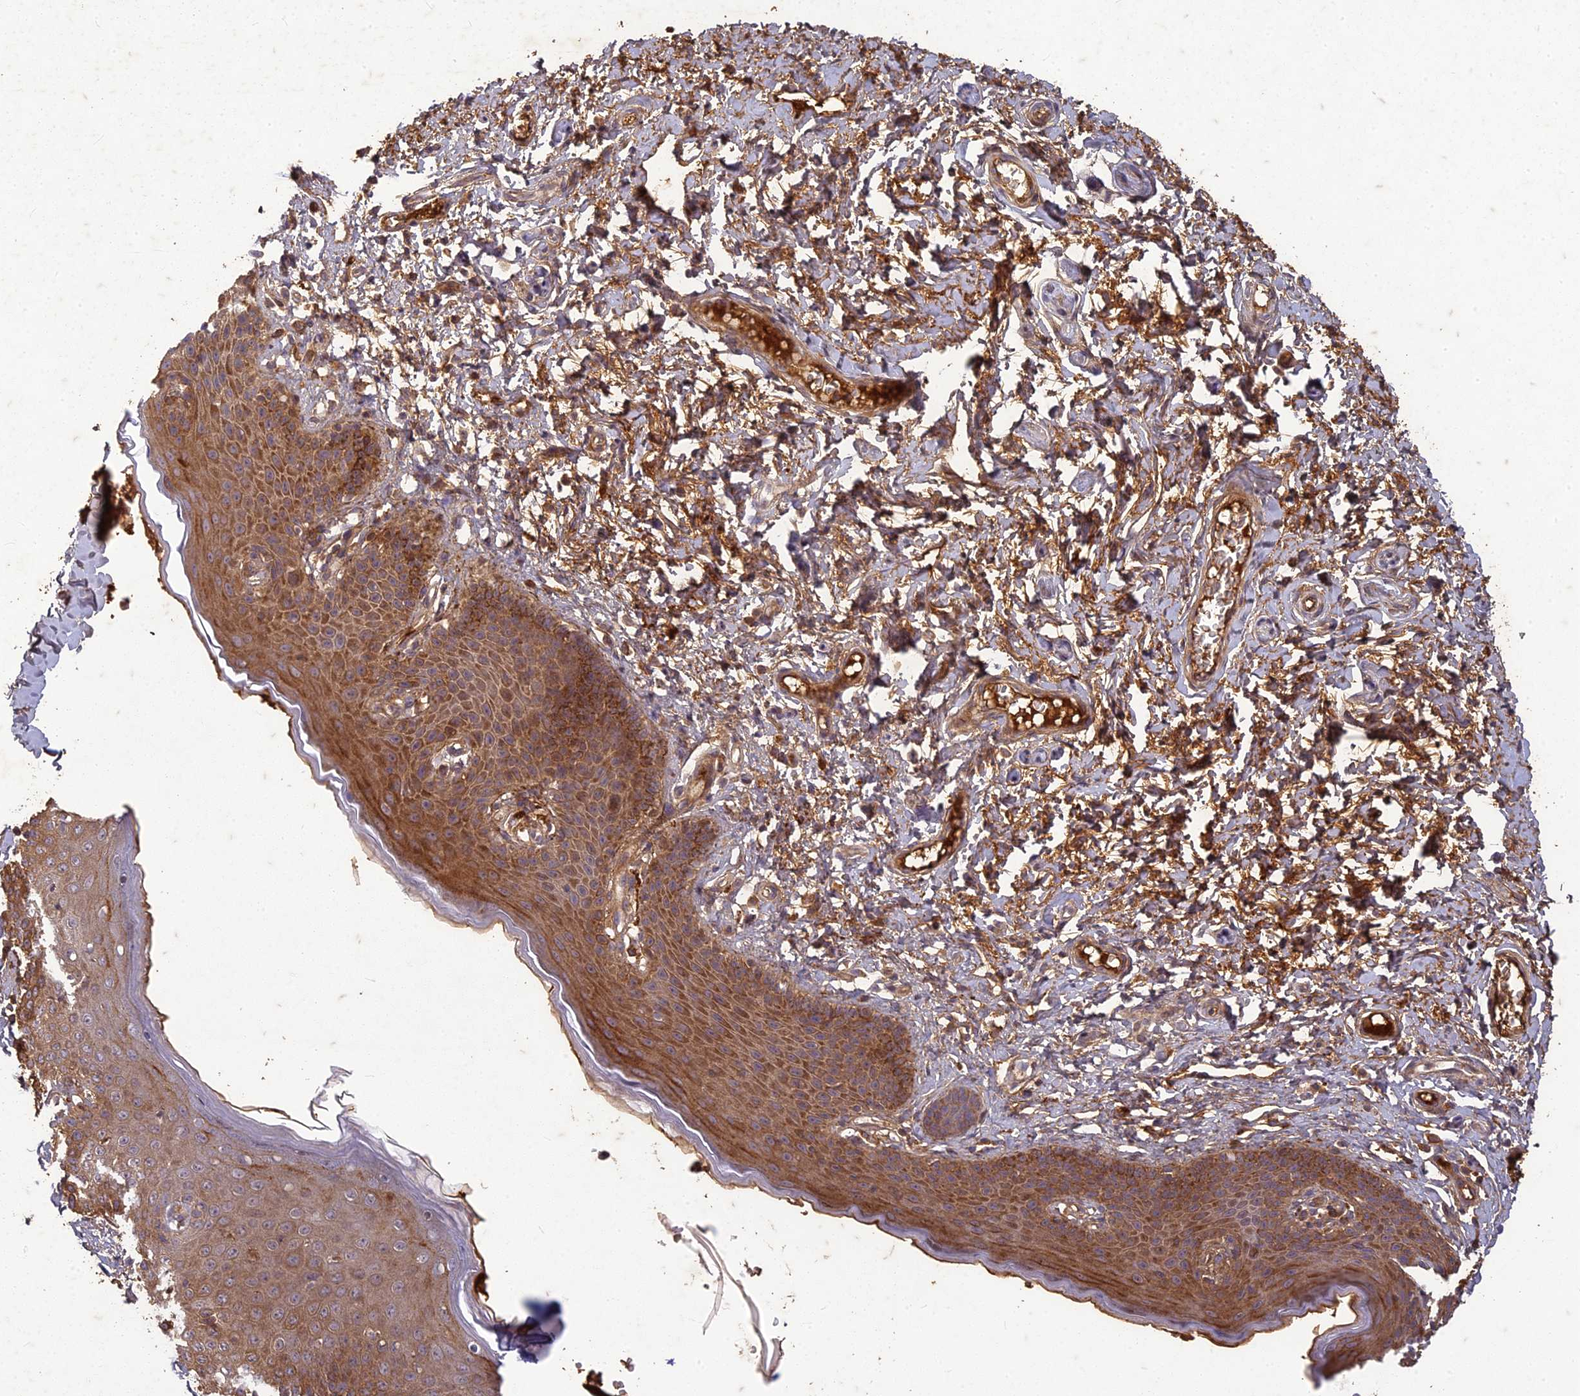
{"staining": {"intensity": "strong", "quantity": ">75%", "location": "cytoplasmic/membranous"}, "tissue": "skin", "cell_type": "Epidermal cells", "image_type": "normal", "snomed": [{"axis": "morphology", "description": "Normal tissue, NOS"}, {"axis": "topography", "description": "Vulva"}], "caption": "Protein expression analysis of benign skin displays strong cytoplasmic/membranous staining in about >75% of epidermal cells.", "gene": "TCF25", "patient": {"sex": "female", "age": 66}}